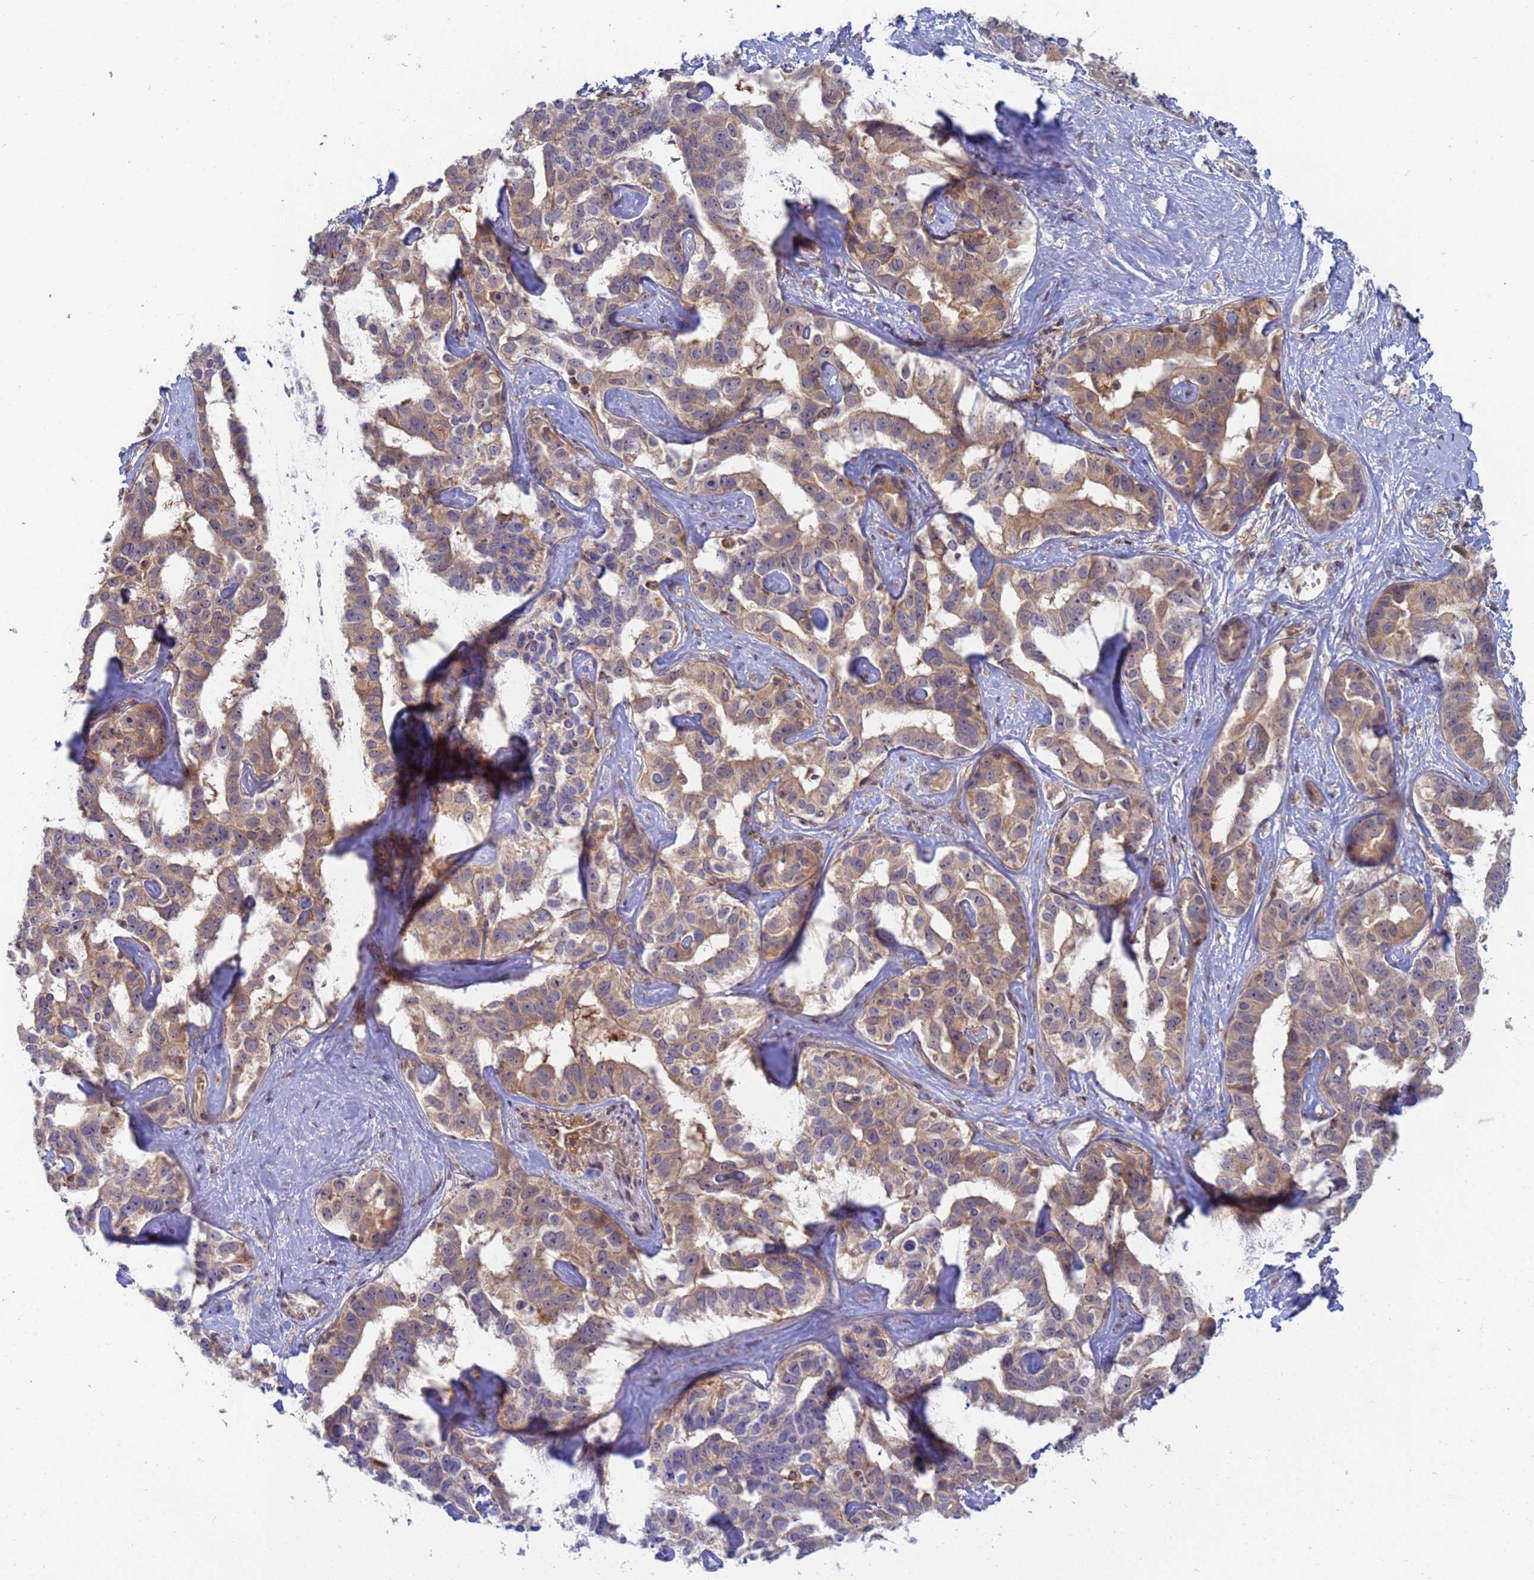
{"staining": {"intensity": "weak", "quantity": "25%-75%", "location": "cytoplasmic/membranous"}, "tissue": "liver cancer", "cell_type": "Tumor cells", "image_type": "cancer", "snomed": [{"axis": "morphology", "description": "Cholangiocarcinoma"}, {"axis": "topography", "description": "Liver"}], "caption": "DAB (3,3'-diaminobenzidine) immunohistochemical staining of human liver cancer demonstrates weak cytoplasmic/membranous protein expression in approximately 25%-75% of tumor cells. The protein is shown in brown color, while the nuclei are stained blue.", "gene": "SHARPIN", "patient": {"sex": "male", "age": 59}}